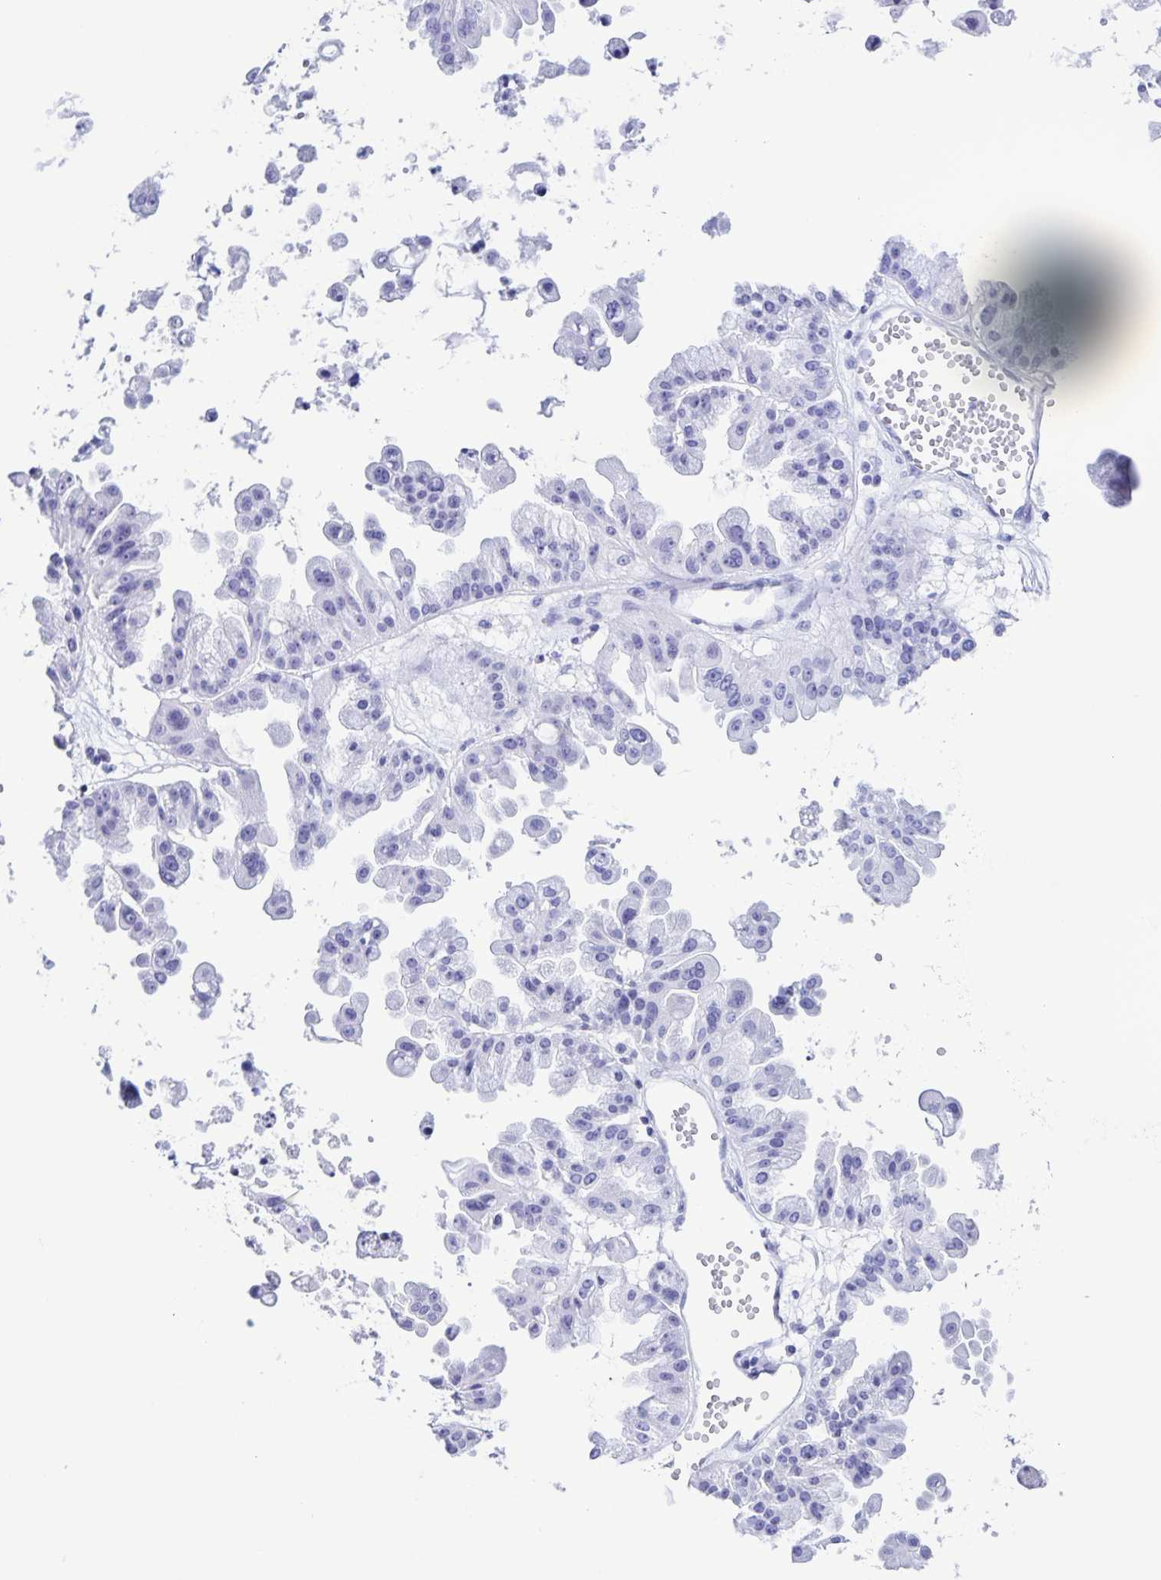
{"staining": {"intensity": "negative", "quantity": "none", "location": "none"}, "tissue": "ovarian cancer", "cell_type": "Tumor cells", "image_type": "cancer", "snomed": [{"axis": "morphology", "description": "Cystadenocarcinoma, serous, NOS"}, {"axis": "topography", "description": "Ovary"}], "caption": "Tumor cells are negative for protein expression in human serous cystadenocarcinoma (ovarian).", "gene": "C12orf56", "patient": {"sex": "female", "age": 56}}